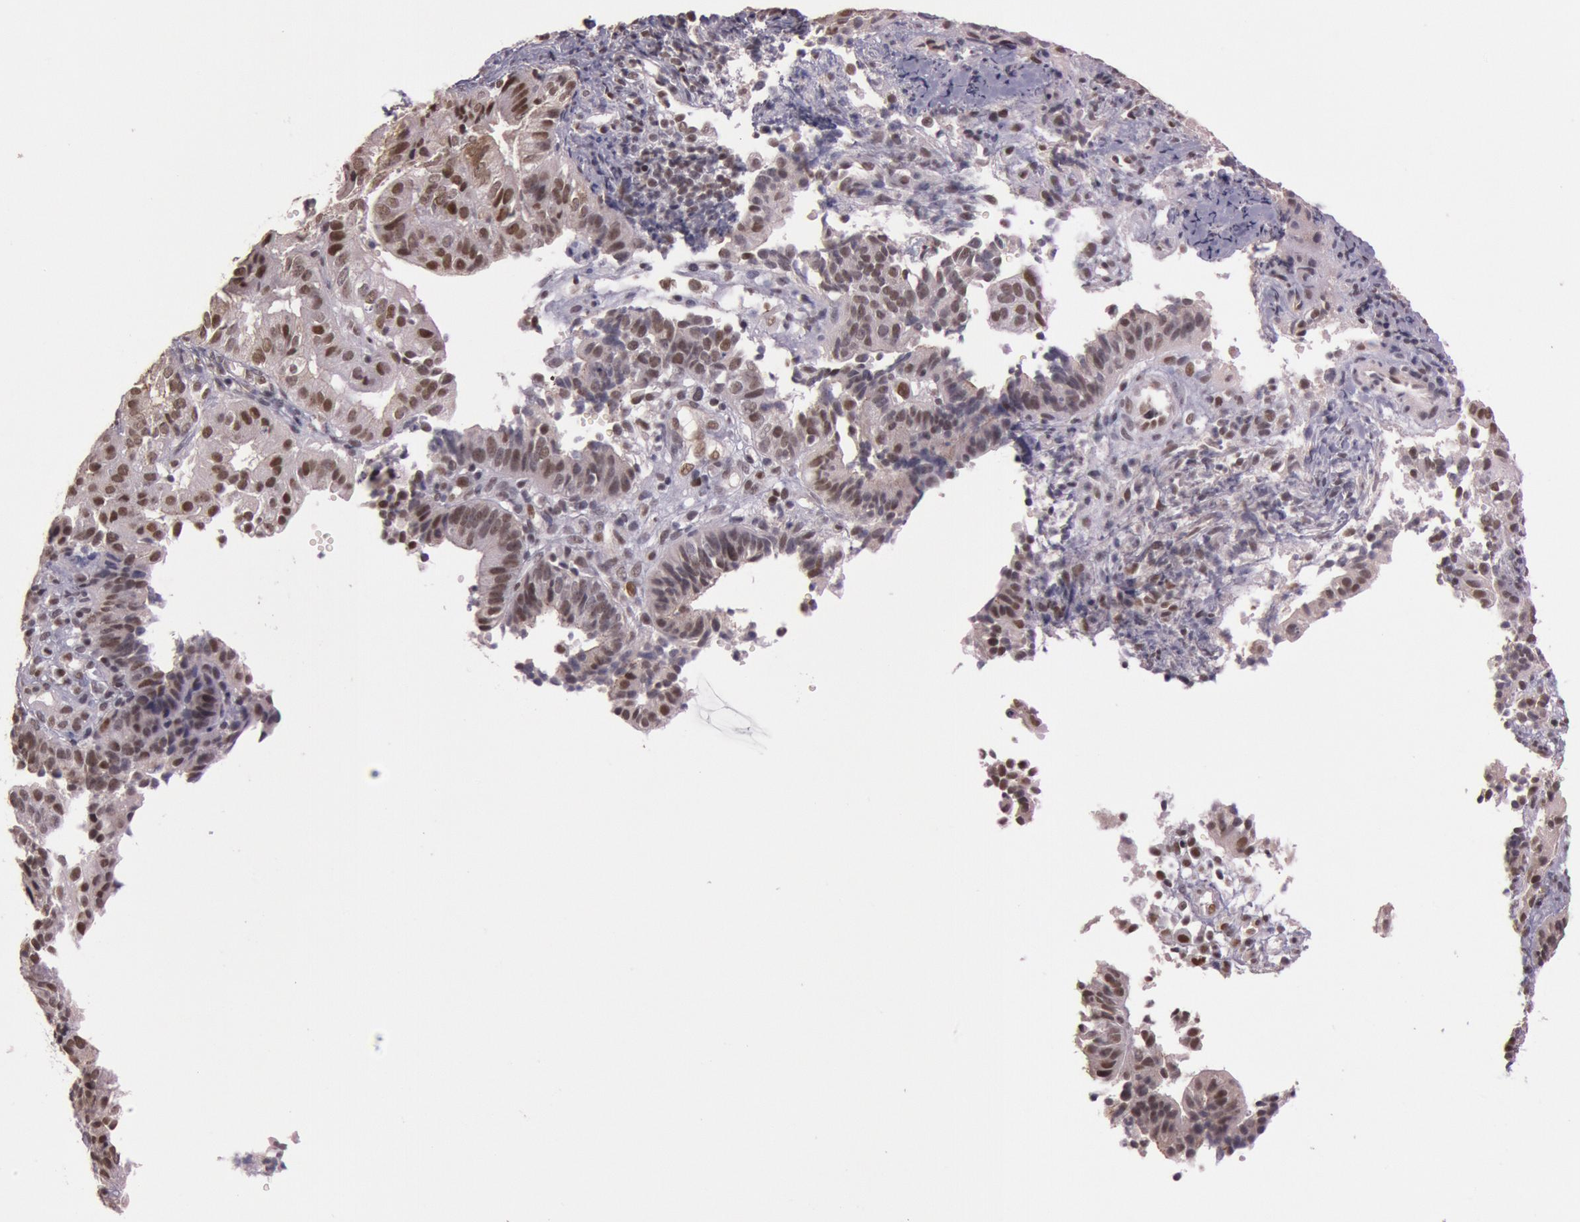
{"staining": {"intensity": "moderate", "quantity": ">75%", "location": "nuclear"}, "tissue": "cervical cancer", "cell_type": "Tumor cells", "image_type": "cancer", "snomed": [{"axis": "morphology", "description": "Adenocarcinoma, NOS"}, {"axis": "topography", "description": "Cervix"}], "caption": "IHC image of neoplastic tissue: cervical cancer (adenocarcinoma) stained using immunohistochemistry shows medium levels of moderate protein expression localized specifically in the nuclear of tumor cells, appearing as a nuclear brown color.", "gene": "TASL", "patient": {"sex": "female", "age": 60}}